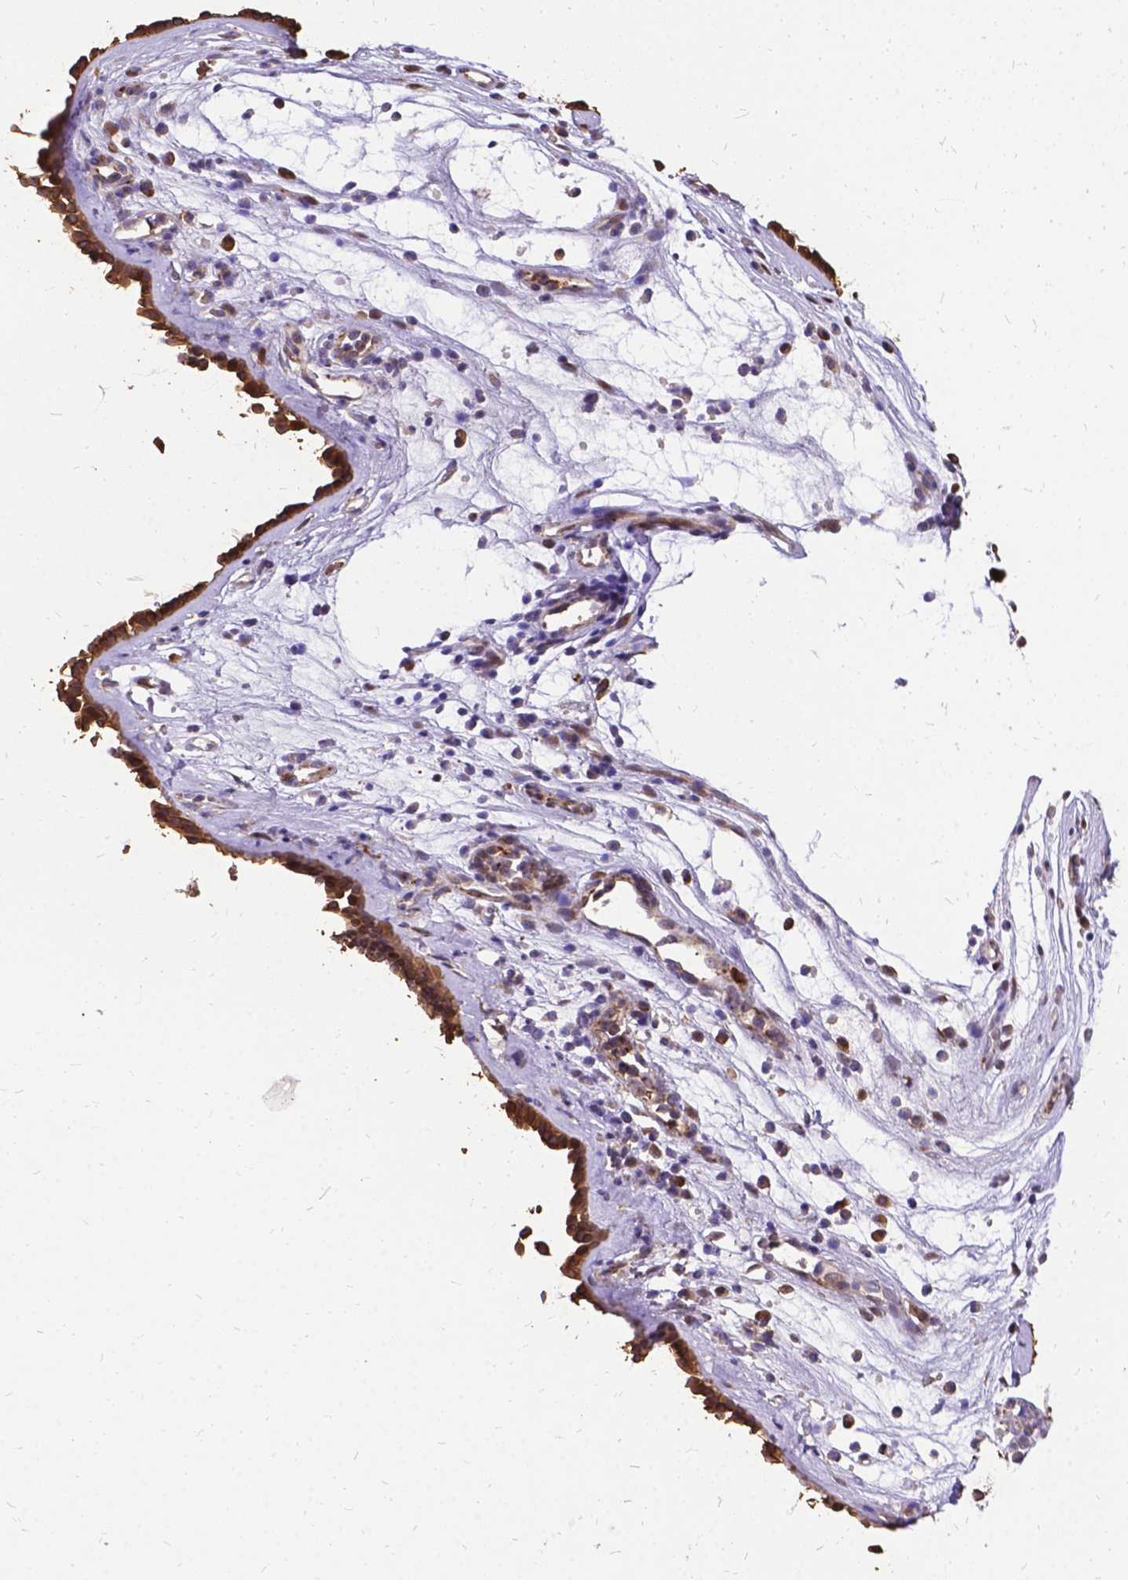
{"staining": {"intensity": "strong", "quantity": ">75%", "location": "cytoplasmic/membranous,nuclear"}, "tissue": "nasopharynx", "cell_type": "Respiratory epithelial cells", "image_type": "normal", "snomed": [{"axis": "morphology", "description": "Normal tissue, NOS"}, {"axis": "topography", "description": "Nasopharynx"}], "caption": "Protein staining of normal nasopharynx reveals strong cytoplasmic/membranous,nuclear staining in about >75% of respiratory epithelial cells. The protein is stained brown, and the nuclei are stained in blue (DAB (3,3'-diaminobenzidine) IHC with brightfield microscopy, high magnification).", "gene": "DENND6A", "patient": {"sex": "male", "age": 77}}